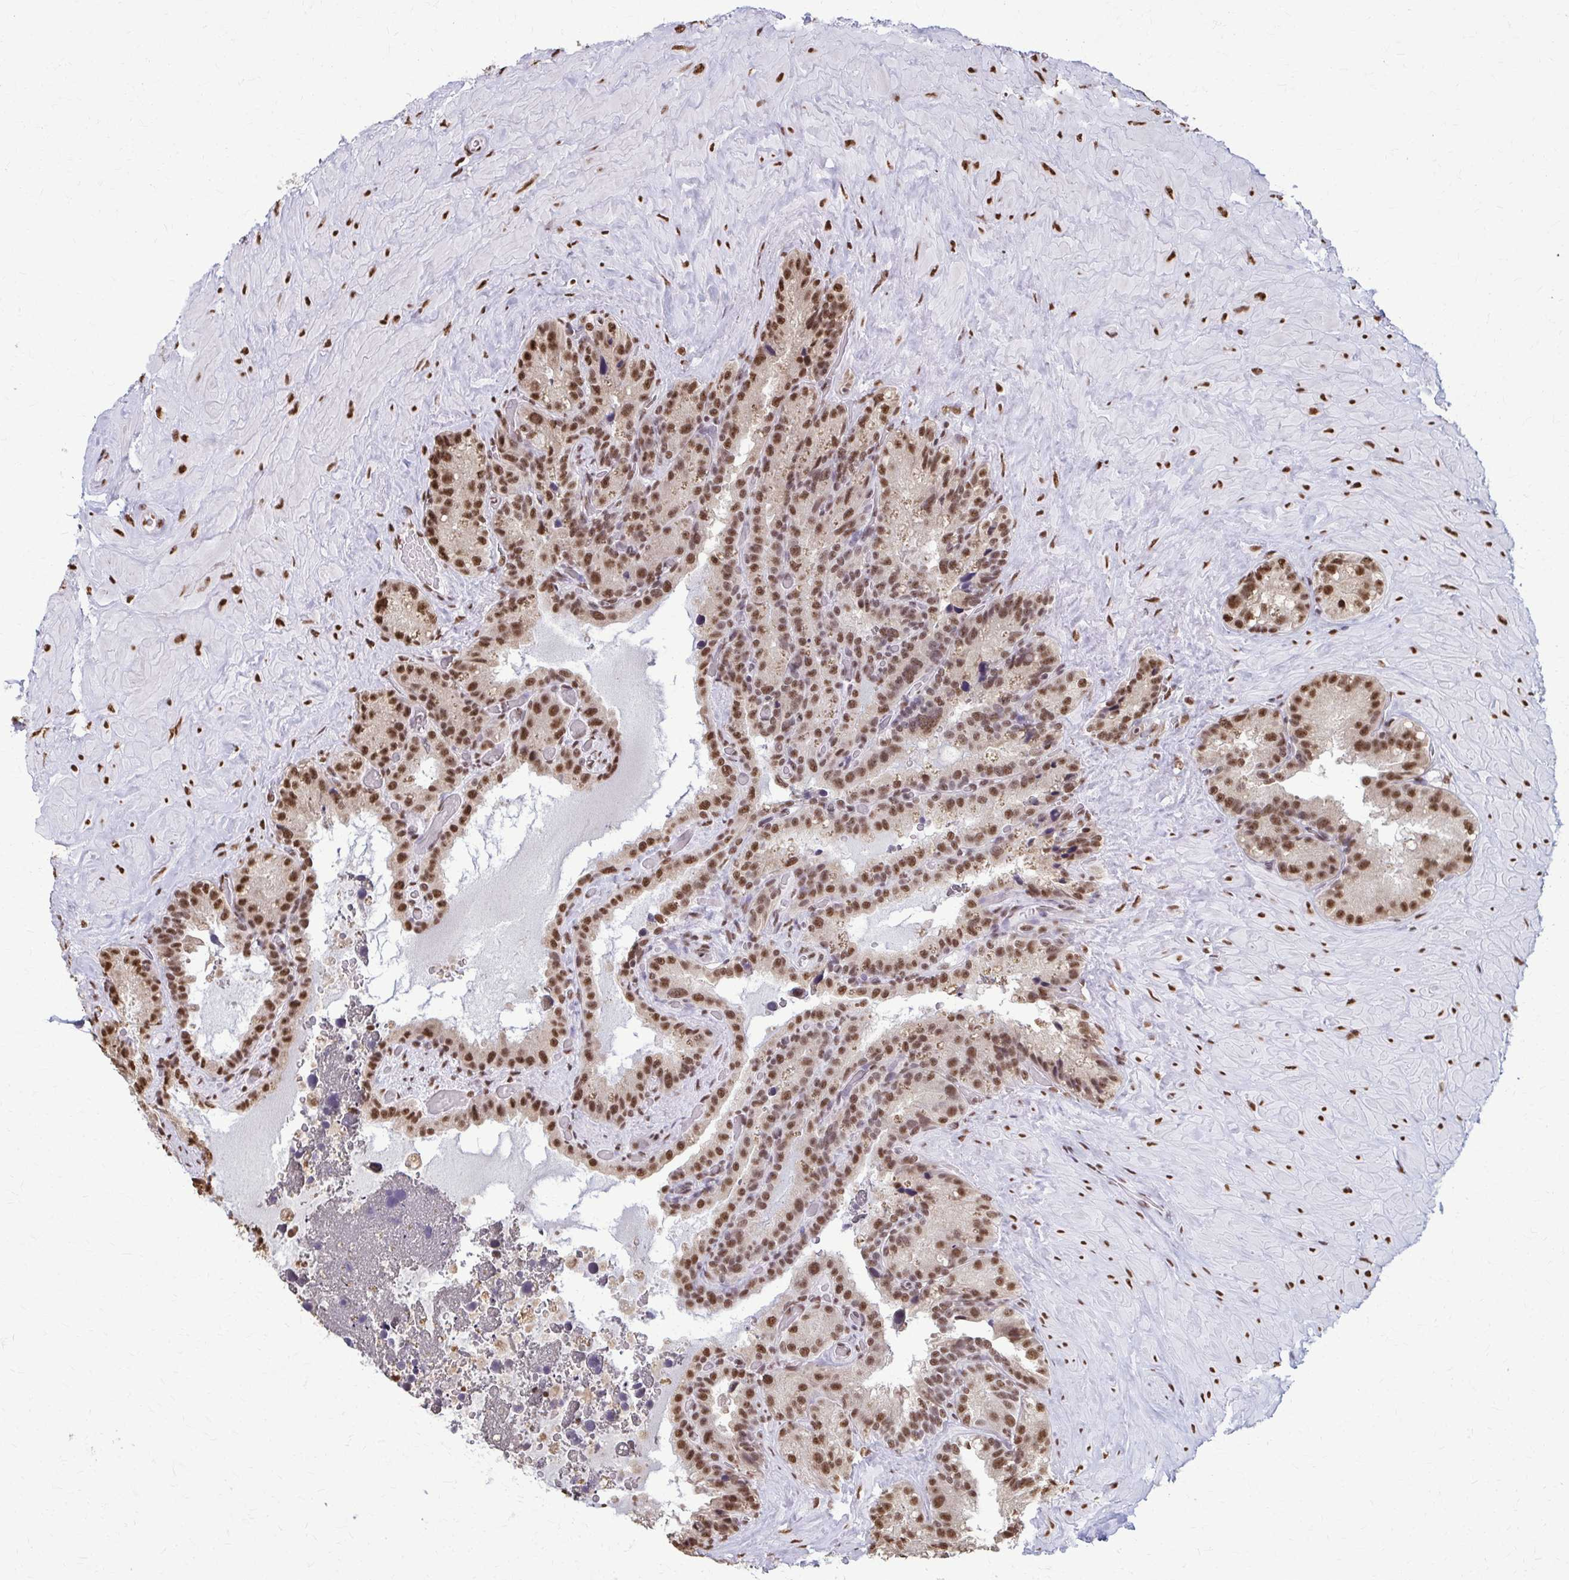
{"staining": {"intensity": "moderate", "quantity": ">75%", "location": "nuclear"}, "tissue": "seminal vesicle", "cell_type": "Glandular cells", "image_type": "normal", "snomed": [{"axis": "morphology", "description": "Normal tissue, NOS"}, {"axis": "topography", "description": "Seminal veicle"}], "caption": "Seminal vesicle stained with a brown dye demonstrates moderate nuclear positive staining in about >75% of glandular cells.", "gene": "SNRPA", "patient": {"sex": "male", "age": 60}}